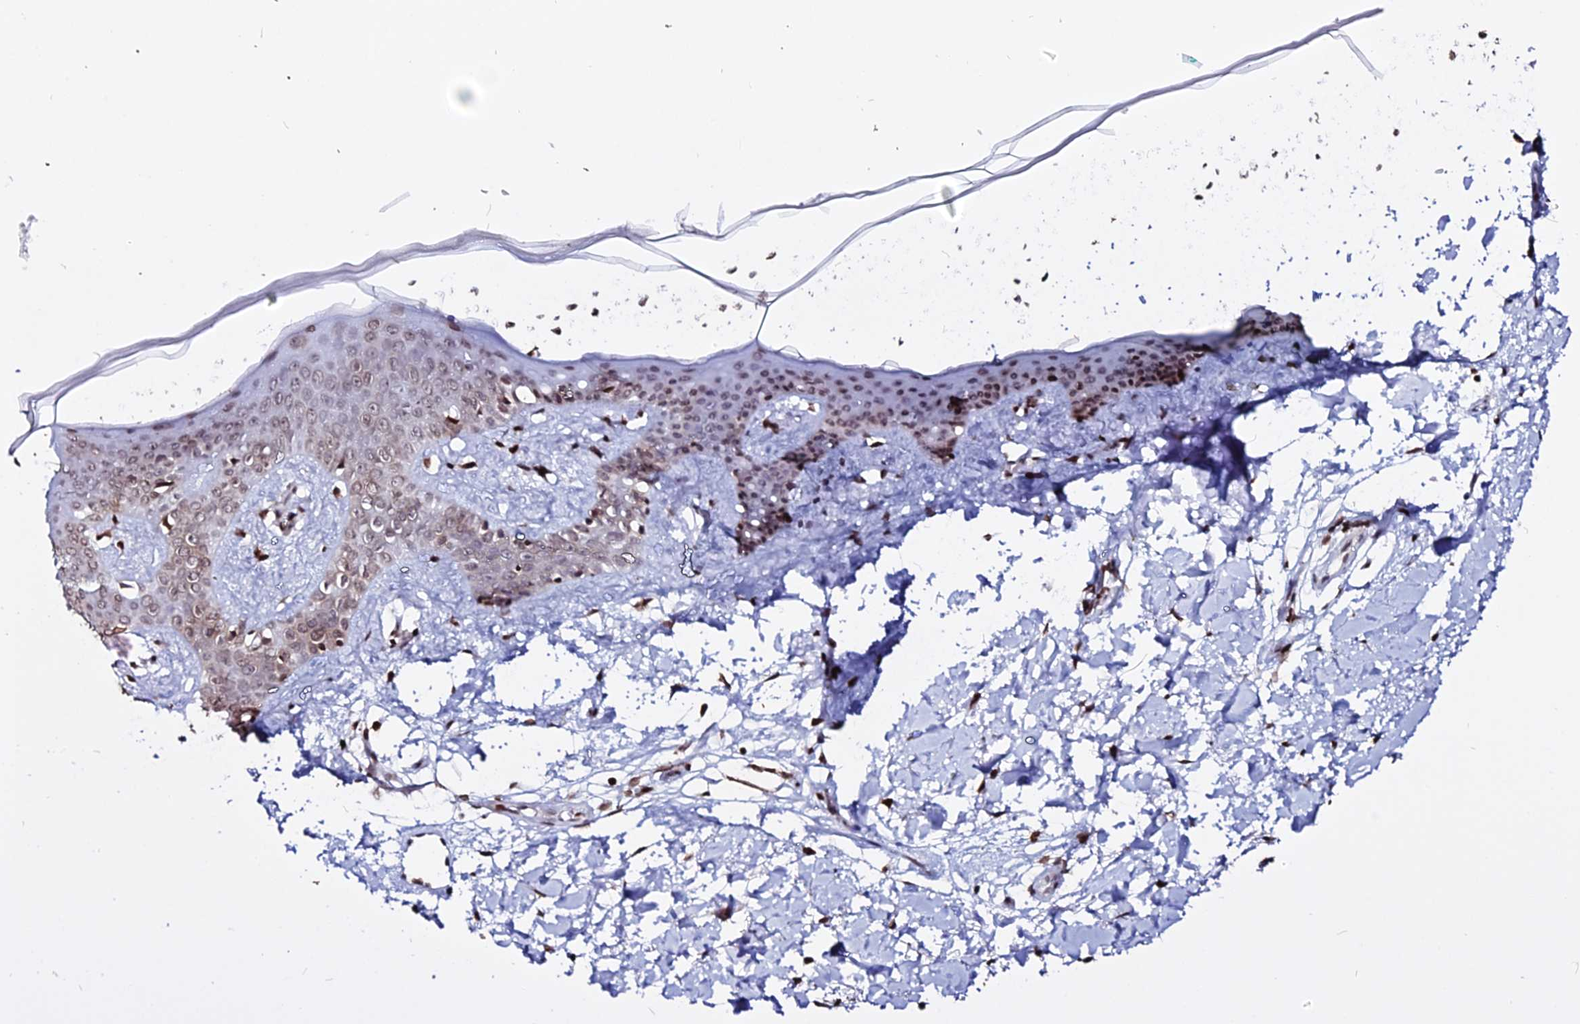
{"staining": {"intensity": "moderate", "quantity": ">75%", "location": "nuclear"}, "tissue": "skin", "cell_type": "Fibroblasts", "image_type": "normal", "snomed": [{"axis": "morphology", "description": "Normal tissue, NOS"}, {"axis": "topography", "description": "Skin"}], "caption": "Immunohistochemical staining of normal human skin reveals medium levels of moderate nuclear positivity in approximately >75% of fibroblasts.", "gene": "ENSG00000282988", "patient": {"sex": "female", "age": 34}}